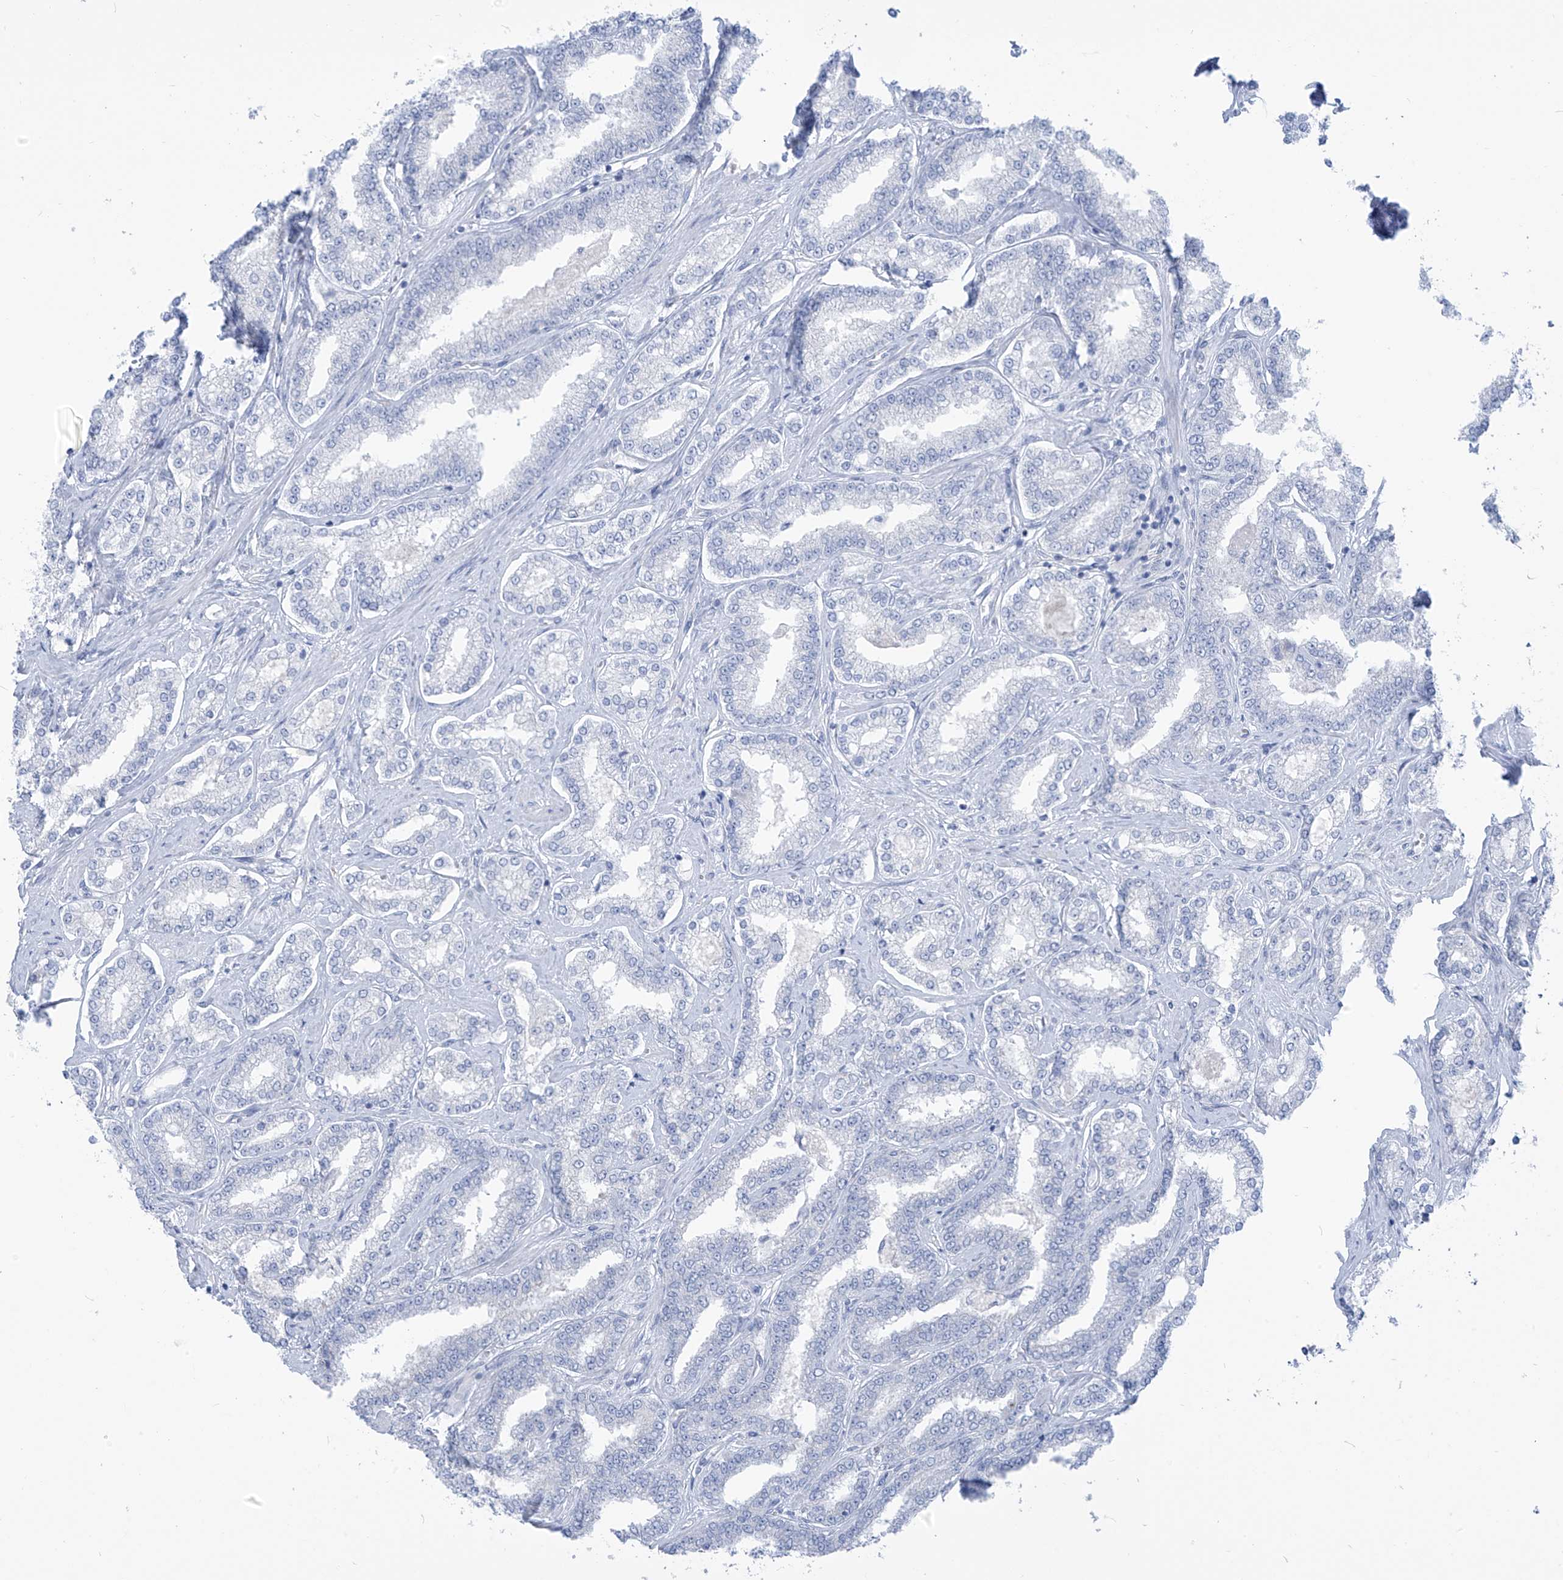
{"staining": {"intensity": "negative", "quantity": "none", "location": "none"}, "tissue": "prostate cancer", "cell_type": "Tumor cells", "image_type": "cancer", "snomed": [{"axis": "morphology", "description": "Normal tissue, NOS"}, {"axis": "morphology", "description": "Adenocarcinoma, High grade"}, {"axis": "topography", "description": "Prostate"}], "caption": "This is a image of immunohistochemistry staining of prostate adenocarcinoma (high-grade), which shows no staining in tumor cells. Nuclei are stained in blue.", "gene": "RCN2", "patient": {"sex": "male", "age": 83}}